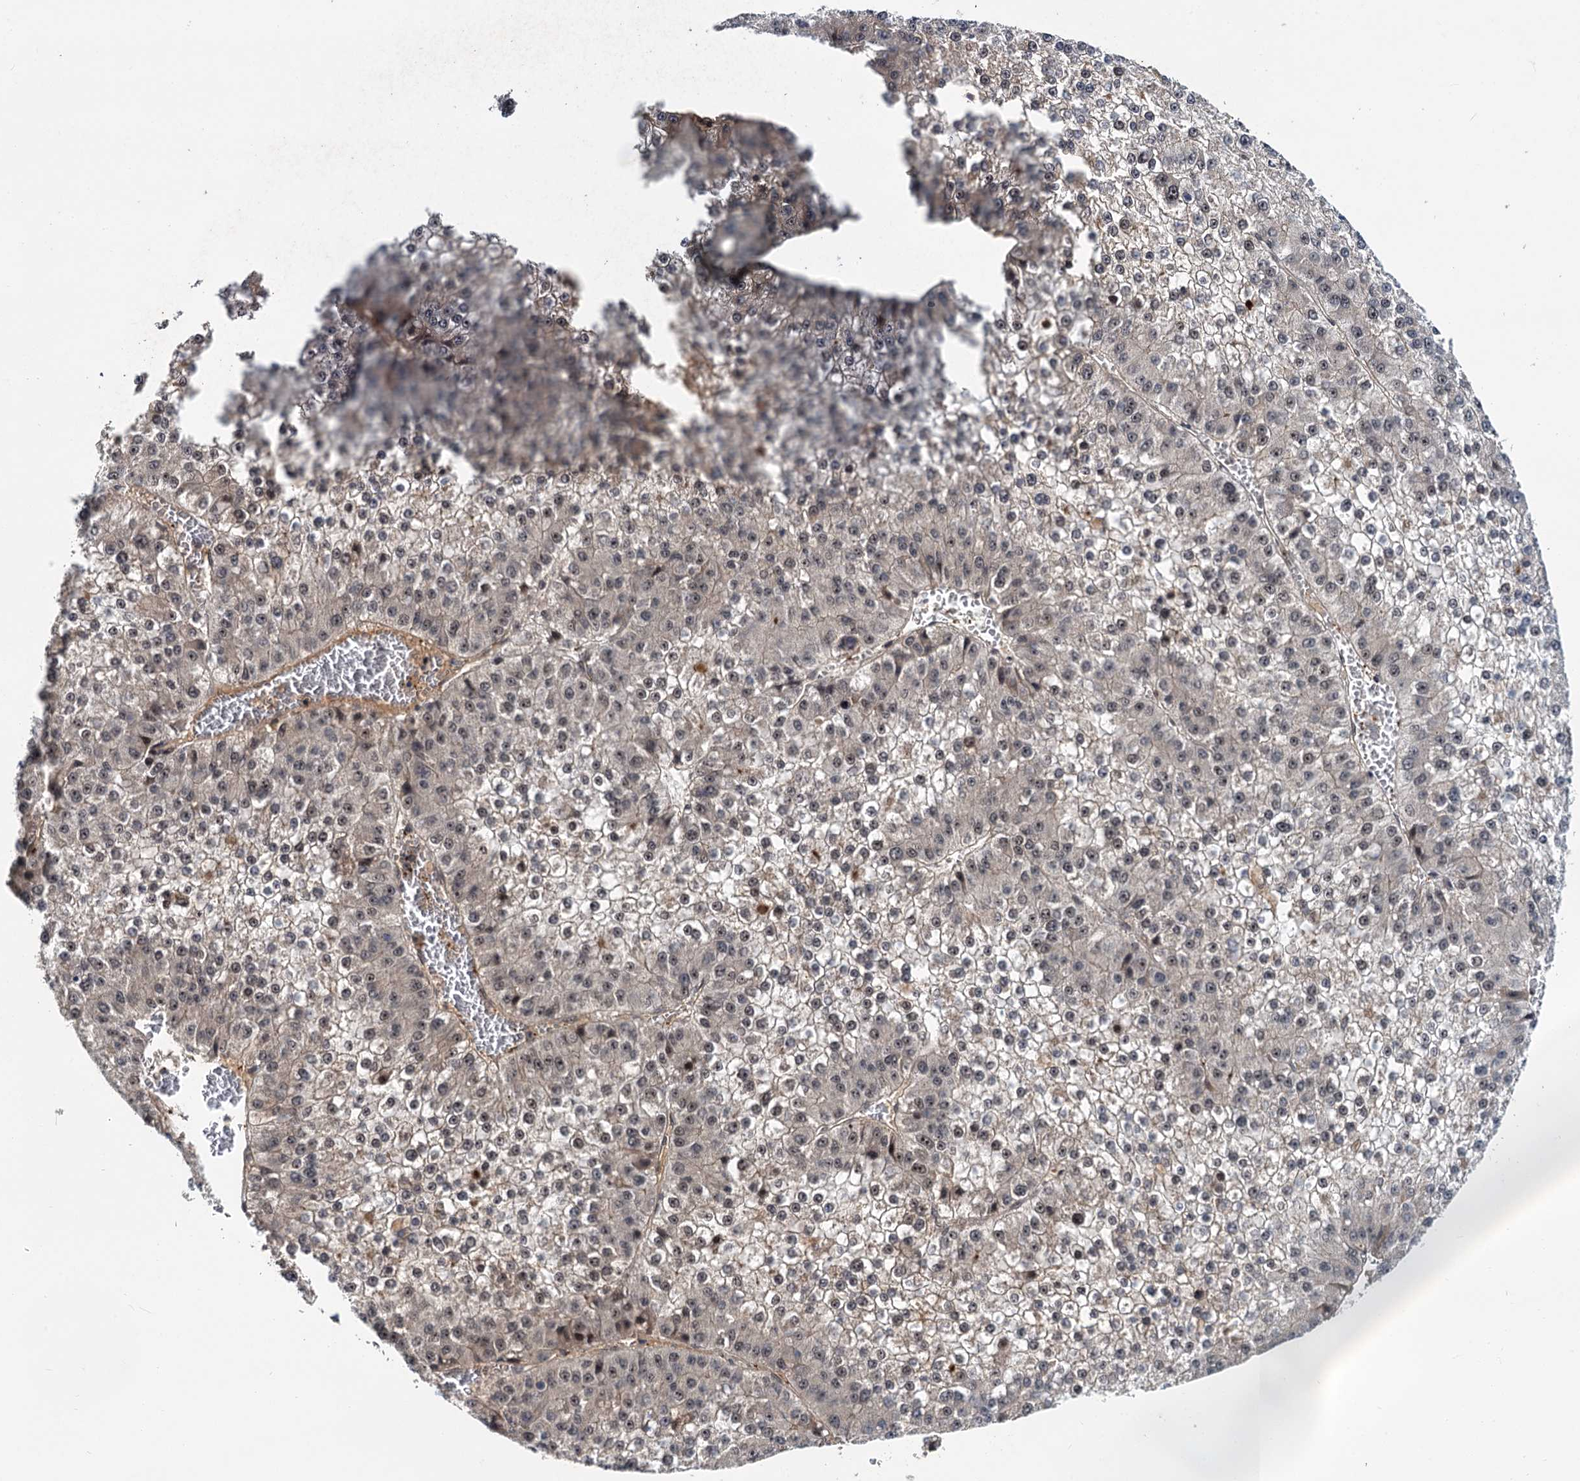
{"staining": {"intensity": "weak", "quantity": "25%-75%", "location": "nuclear"}, "tissue": "liver cancer", "cell_type": "Tumor cells", "image_type": "cancer", "snomed": [{"axis": "morphology", "description": "Carcinoma, Hepatocellular, NOS"}, {"axis": "topography", "description": "Liver"}], "caption": "Liver cancer (hepatocellular carcinoma) tissue reveals weak nuclear expression in approximately 25%-75% of tumor cells, visualized by immunohistochemistry.", "gene": "MBD6", "patient": {"sex": "female", "age": 73}}